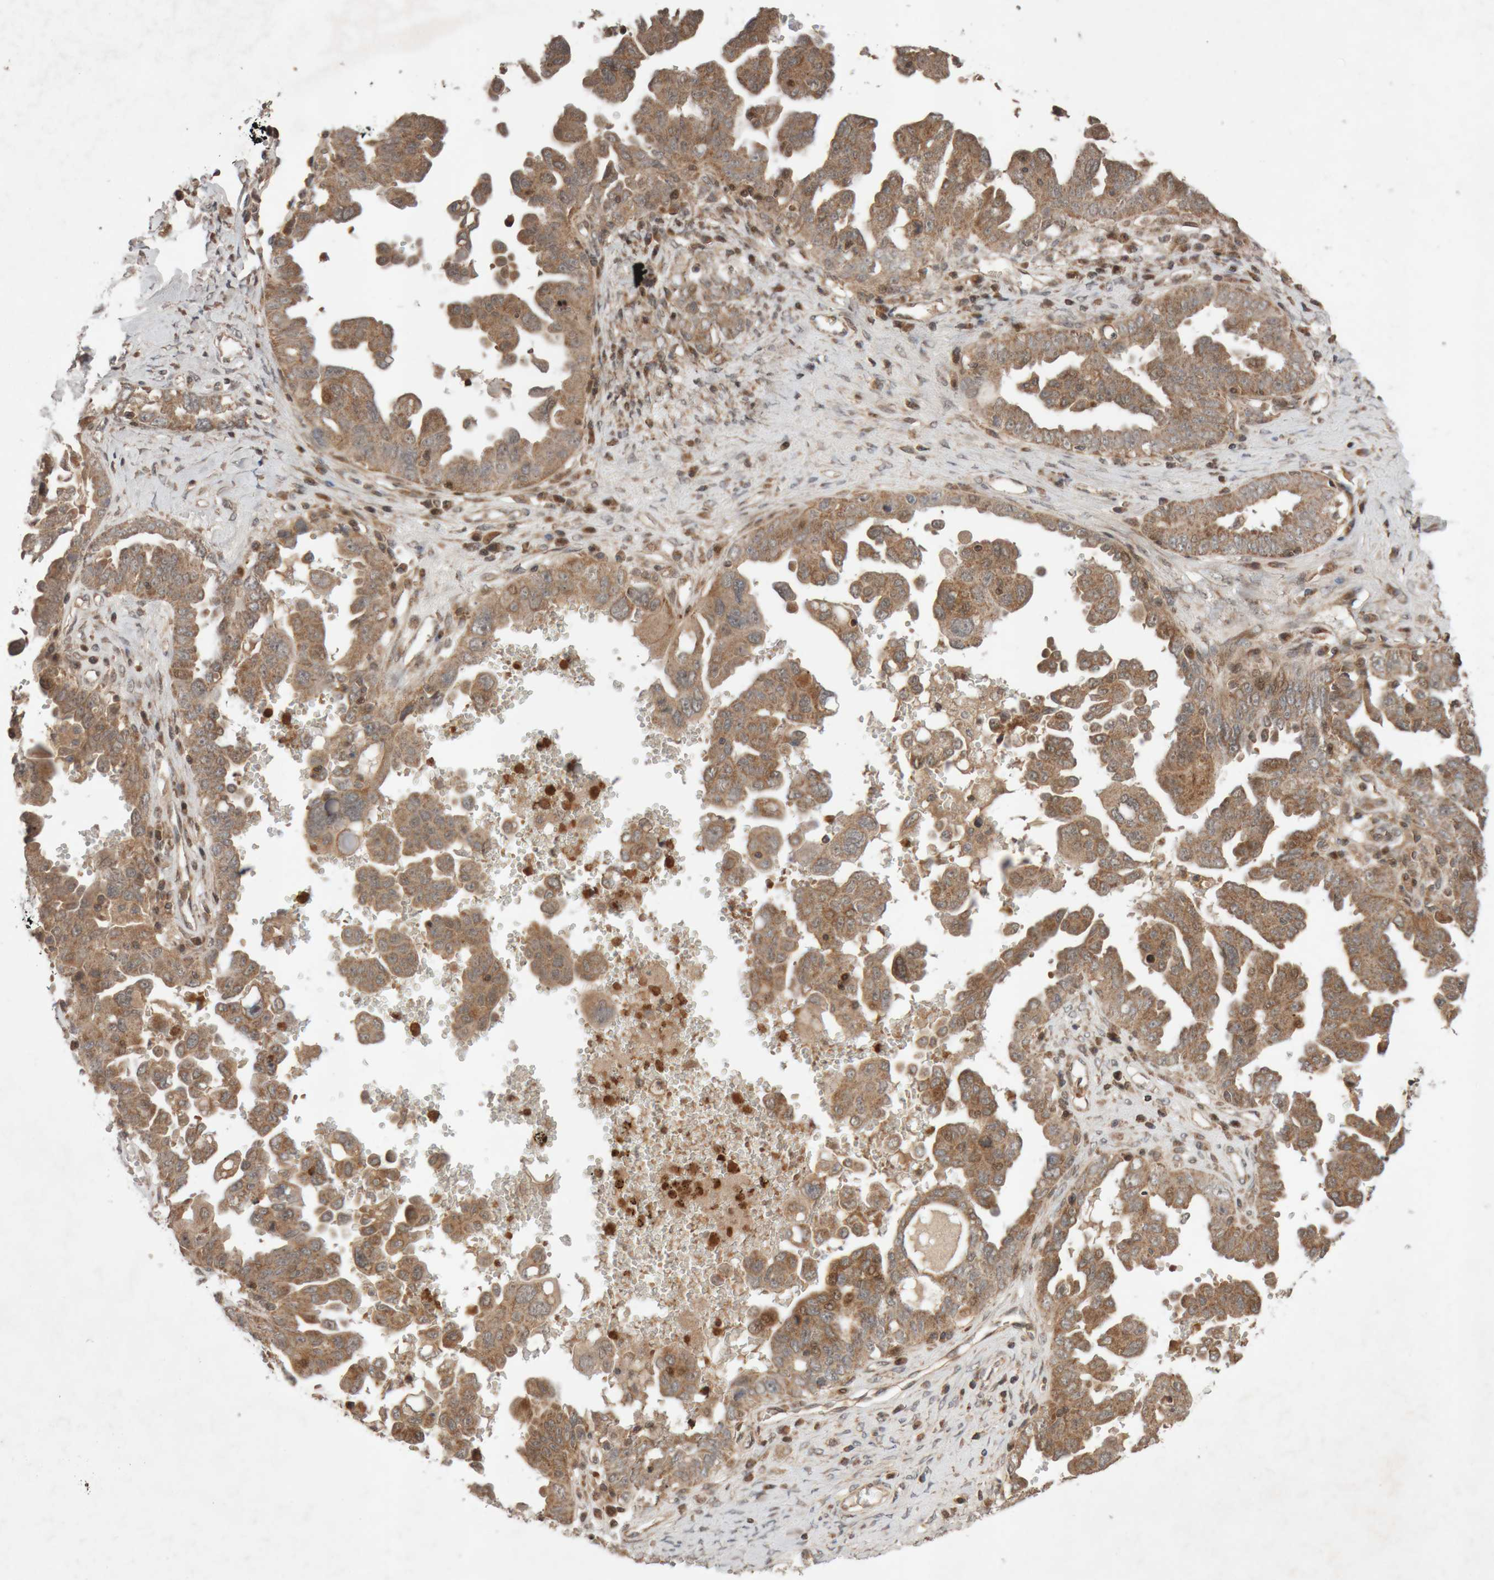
{"staining": {"intensity": "moderate", "quantity": ">75%", "location": "cytoplasmic/membranous"}, "tissue": "ovarian cancer", "cell_type": "Tumor cells", "image_type": "cancer", "snomed": [{"axis": "morphology", "description": "Carcinoma, endometroid"}, {"axis": "topography", "description": "Ovary"}], "caption": "There is medium levels of moderate cytoplasmic/membranous staining in tumor cells of ovarian cancer, as demonstrated by immunohistochemical staining (brown color).", "gene": "KIF21B", "patient": {"sex": "female", "age": 62}}